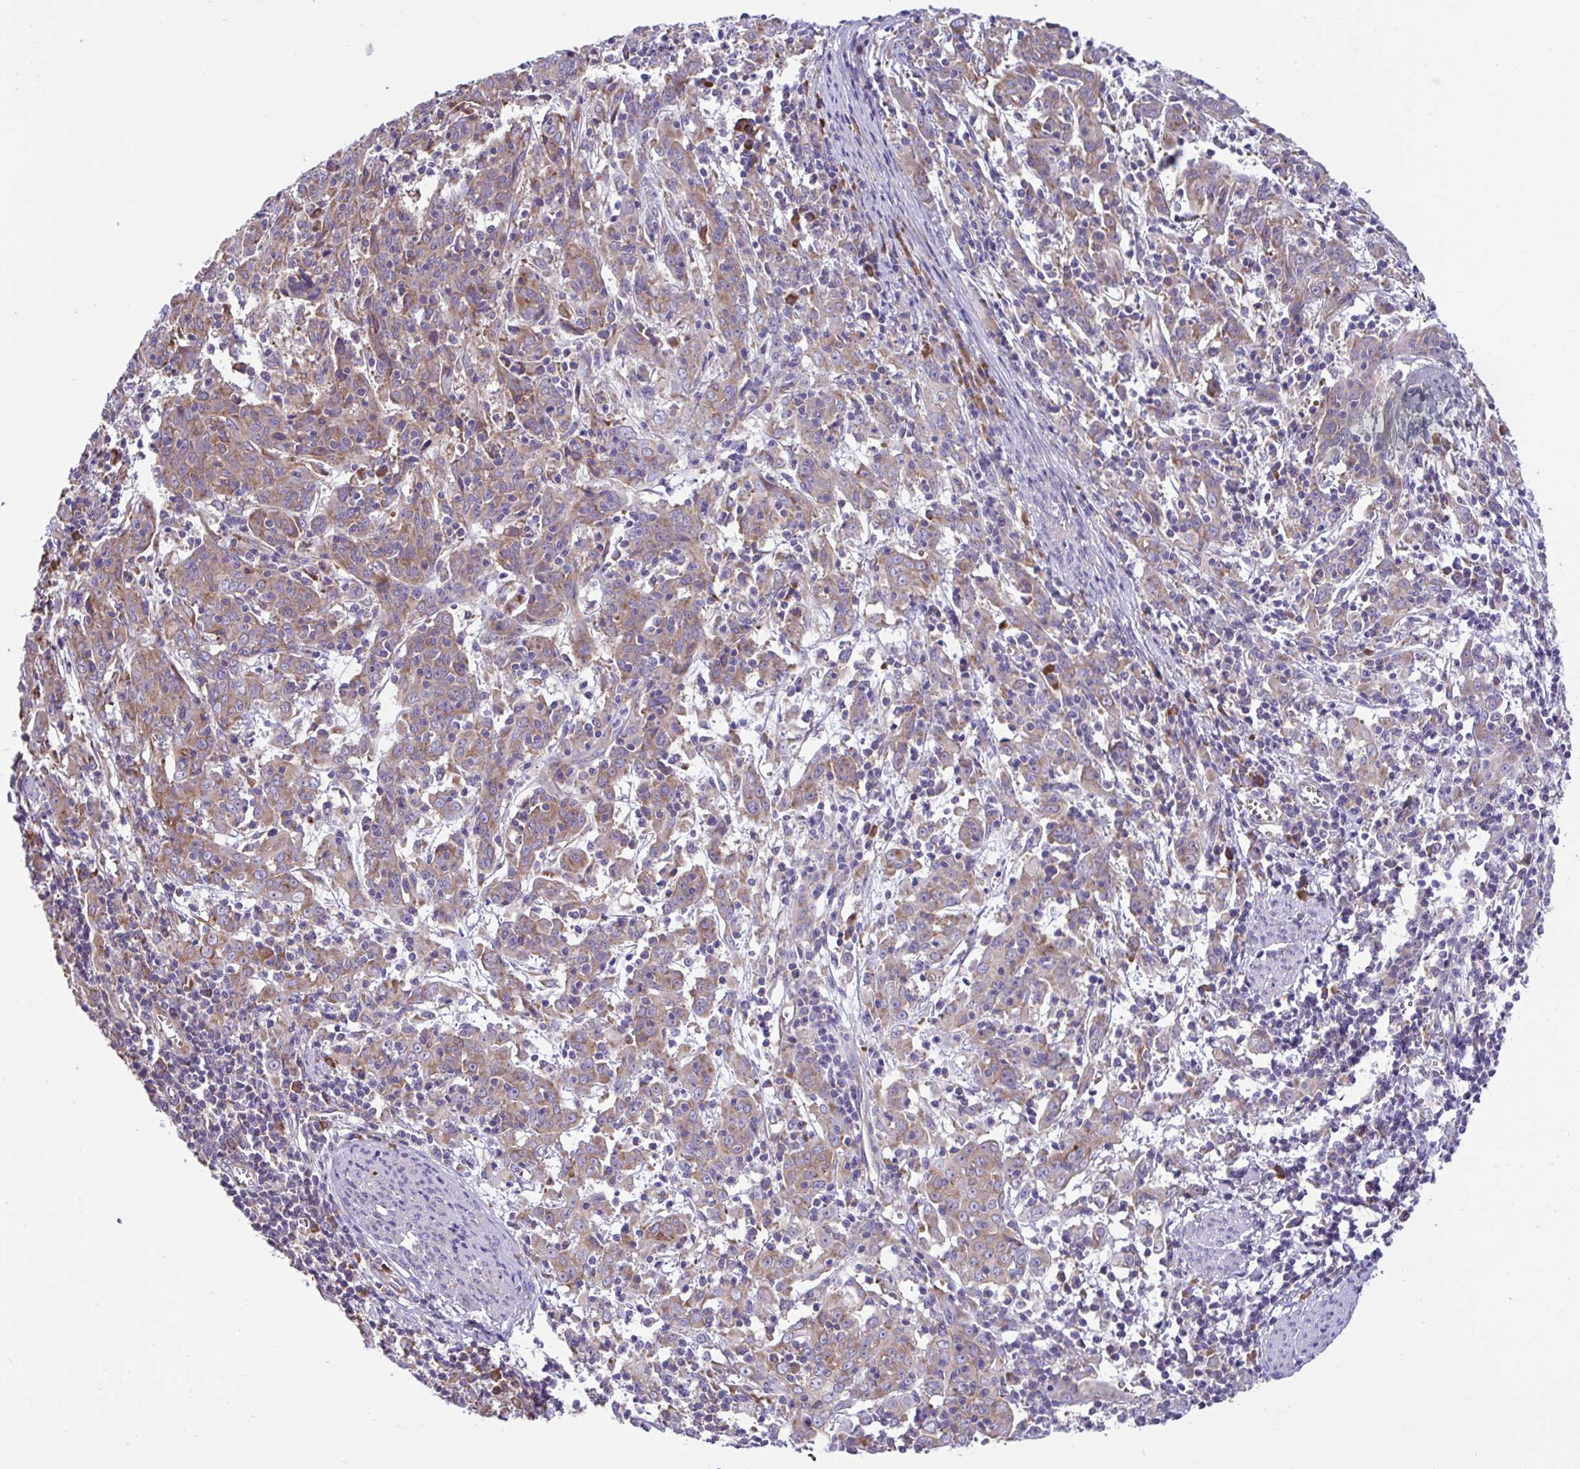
{"staining": {"intensity": "moderate", "quantity": "25%-75%", "location": "cytoplasmic/membranous"}, "tissue": "cervical cancer", "cell_type": "Tumor cells", "image_type": "cancer", "snomed": [{"axis": "morphology", "description": "Squamous cell carcinoma, NOS"}, {"axis": "topography", "description": "Cervix"}], "caption": "Tumor cells reveal medium levels of moderate cytoplasmic/membranous staining in approximately 25%-75% of cells in human cervical cancer (squamous cell carcinoma). The protein is shown in brown color, while the nuclei are stained blue.", "gene": "RPL7", "patient": {"sex": "female", "age": 67}}